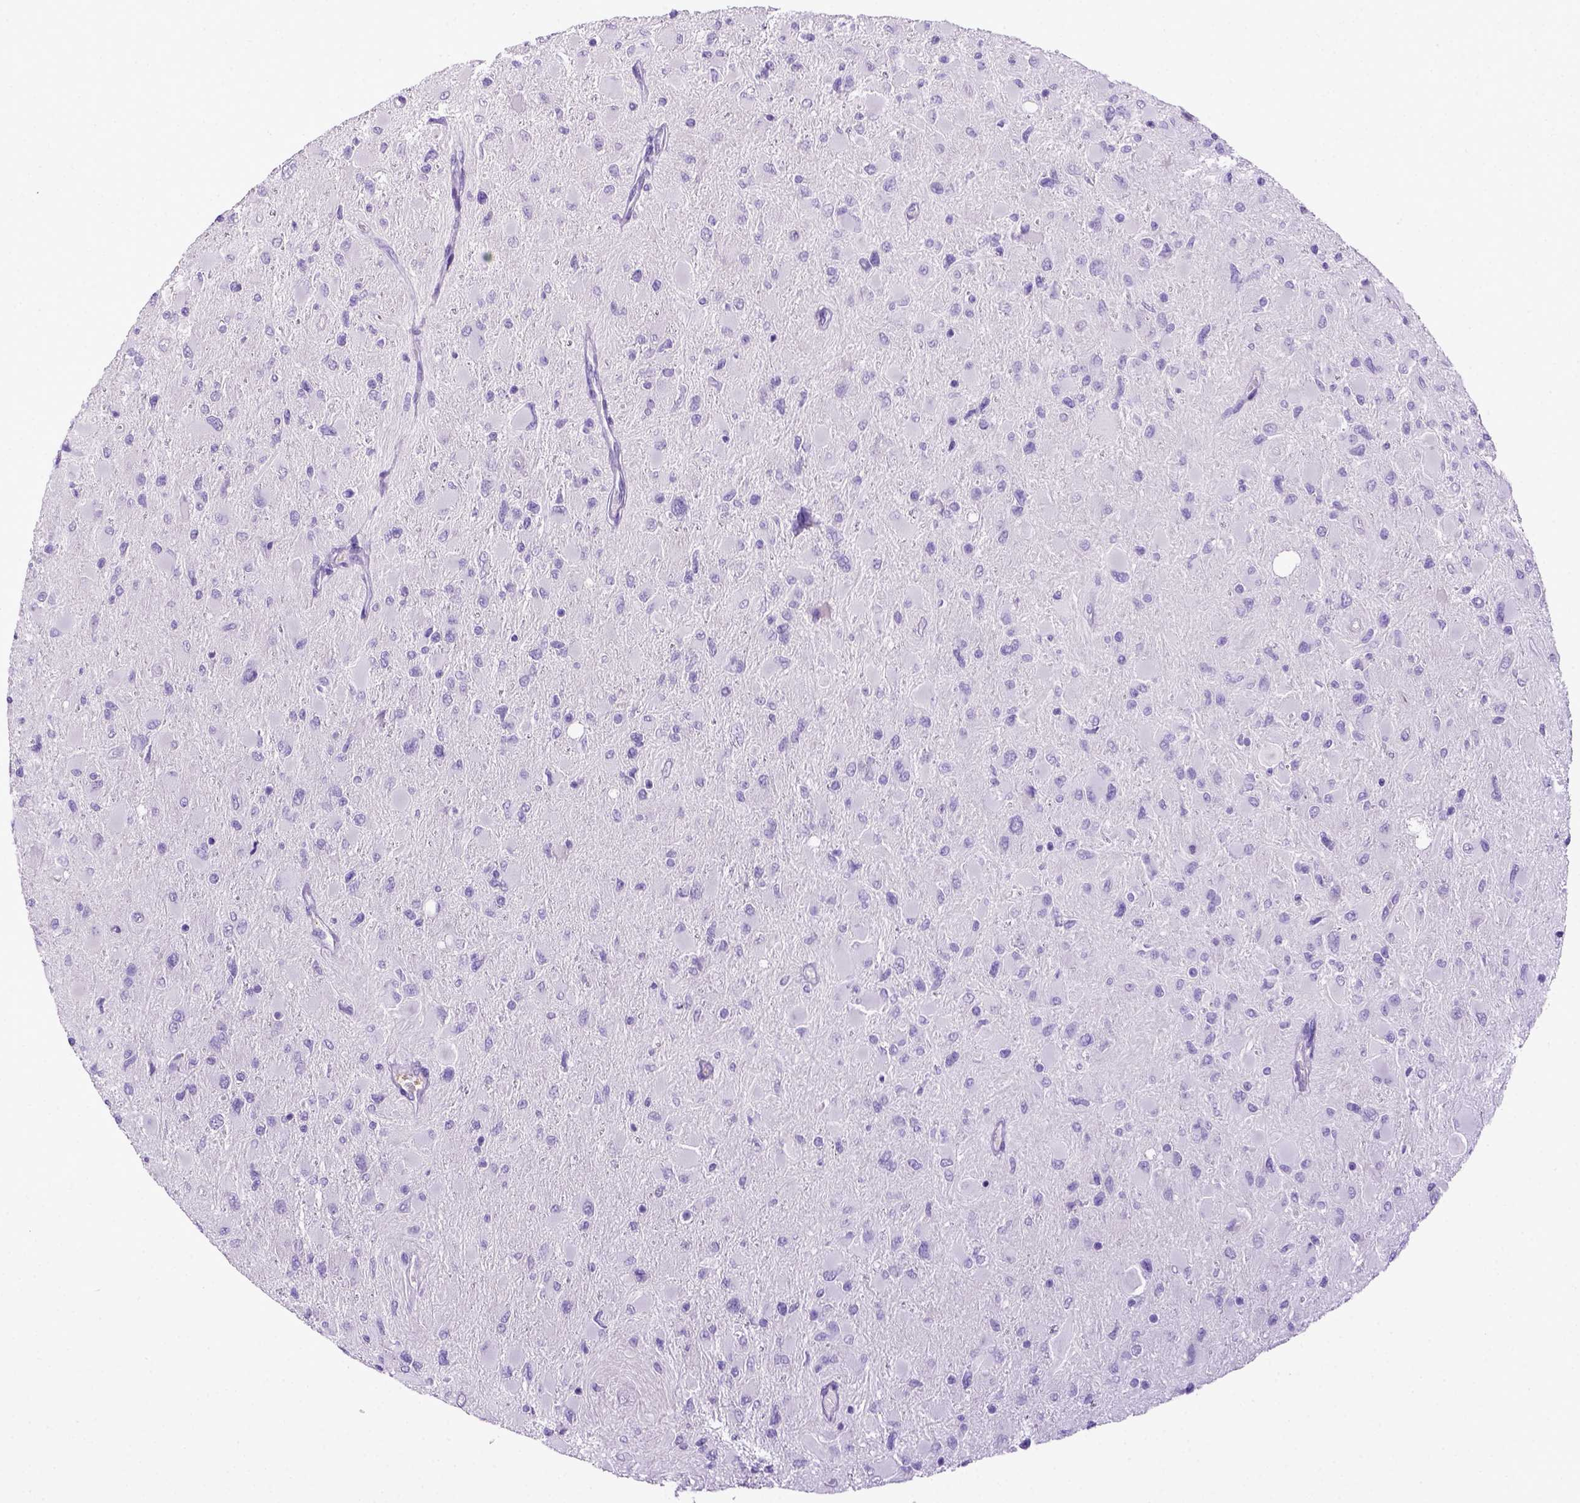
{"staining": {"intensity": "negative", "quantity": "none", "location": "none"}, "tissue": "glioma", "cell_type": "Tumor cells", "image_type": "cancer", "snomed": [{"axis": "morphology", "description": "Glioma, malignant, High grade"}, {"axis": "topography", "description": "Cerebral cortex"}], "caption": "Immunohistochemistry (IHC) photomicrograph of glioma stained for a protein (brown), which displays no expression in tumor cells.", "gene": "ITIH4", "patient": {"sex": "female", "age": 36}}